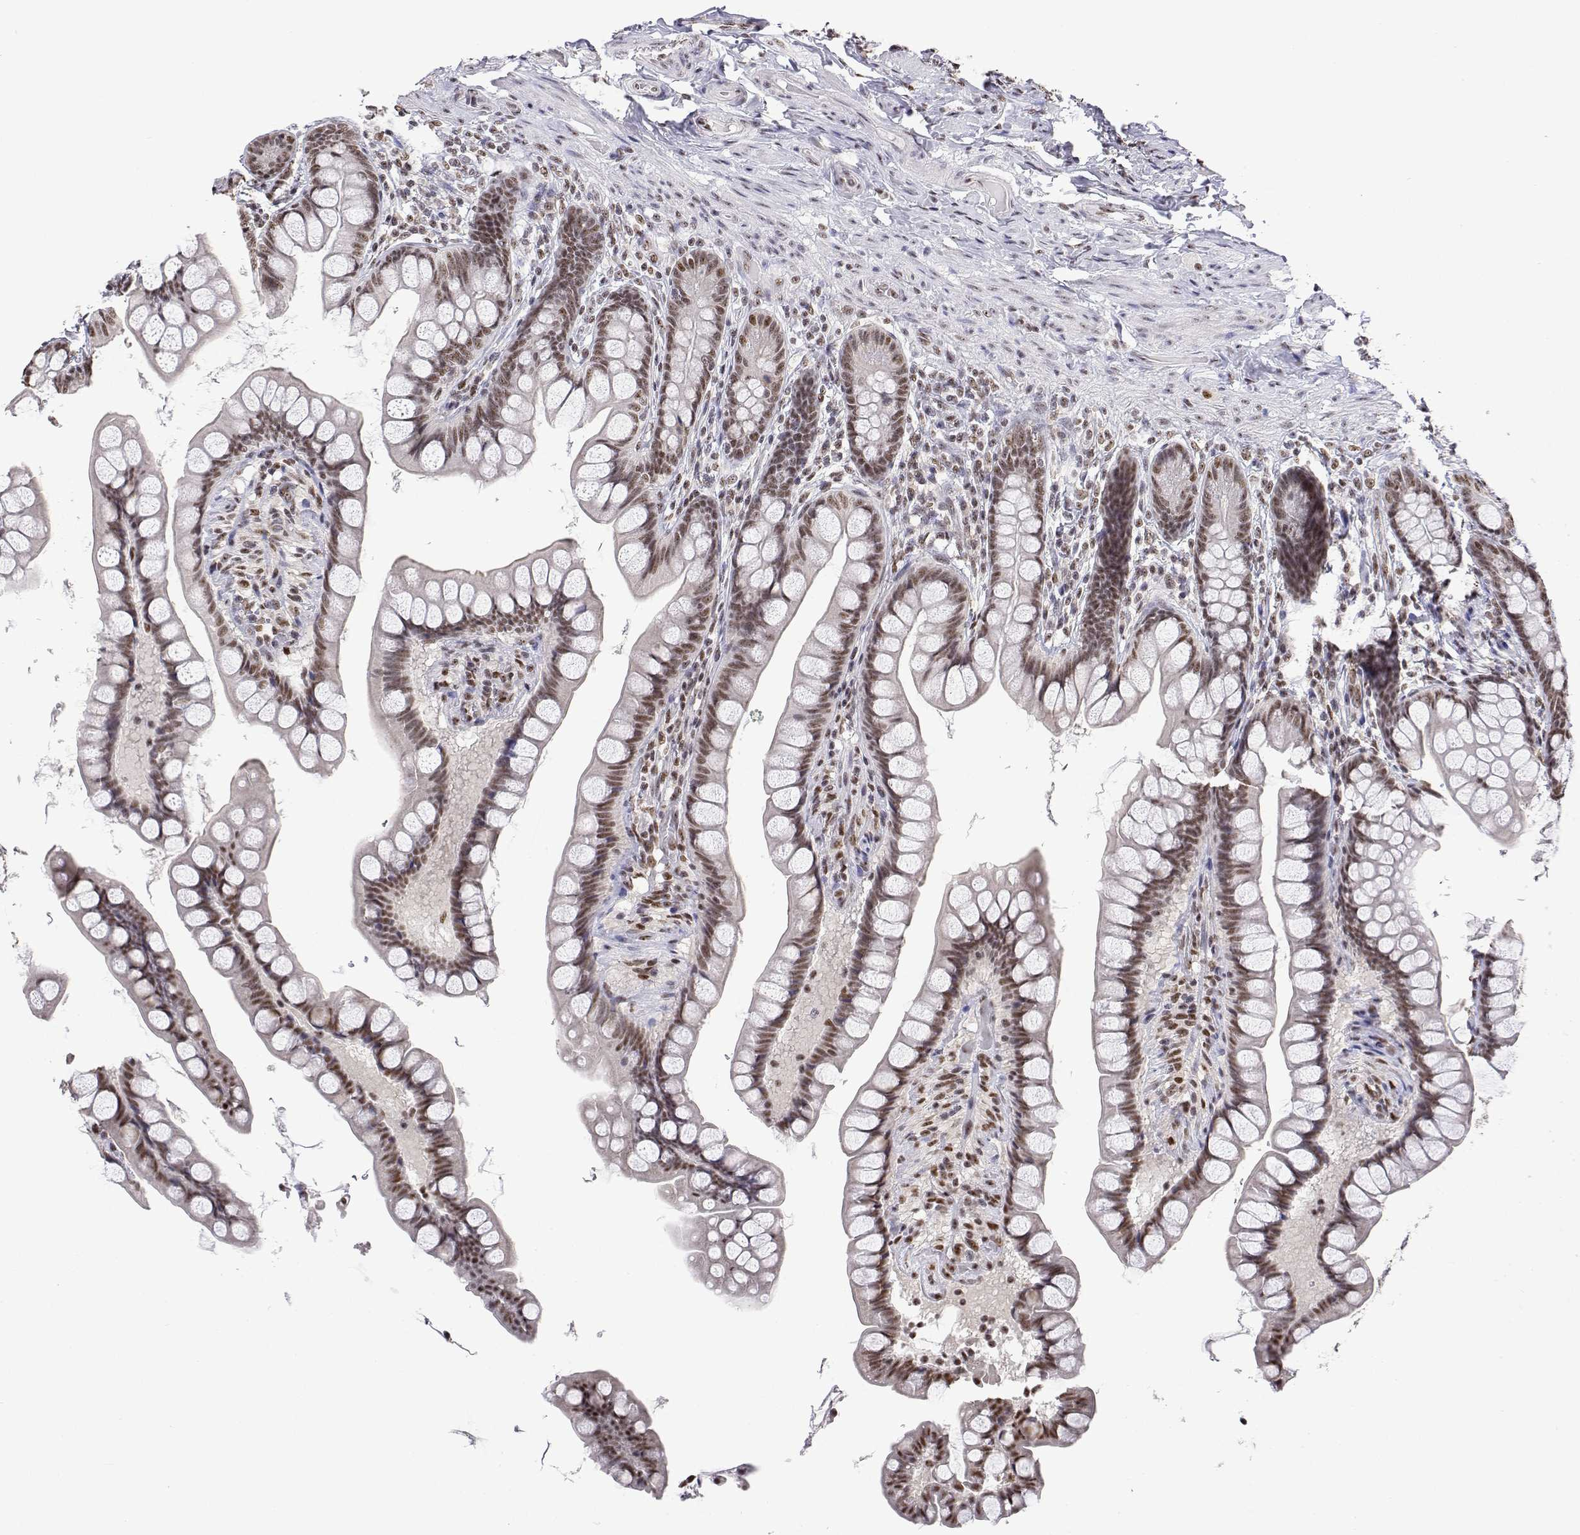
{"staining": {"intensity": "moderate", "quantity": ">75%", "location": "nuclear"}, "tissue": "small intestine", "cell_type": "Glandular cells", "image_type": "normal", "snomed": [{"axis": "morphology", "description": "Normal tissue, NOS"}, {"axis": "topography", "description": "Small intestine"}], "caption": "DAB immunohistochemical staining of benign human small intestine displays moderate nuclear protein staining in about >75% of glandular cells.", "gene": "ADAR", "patient": {"sex": "male", "age": 70}}